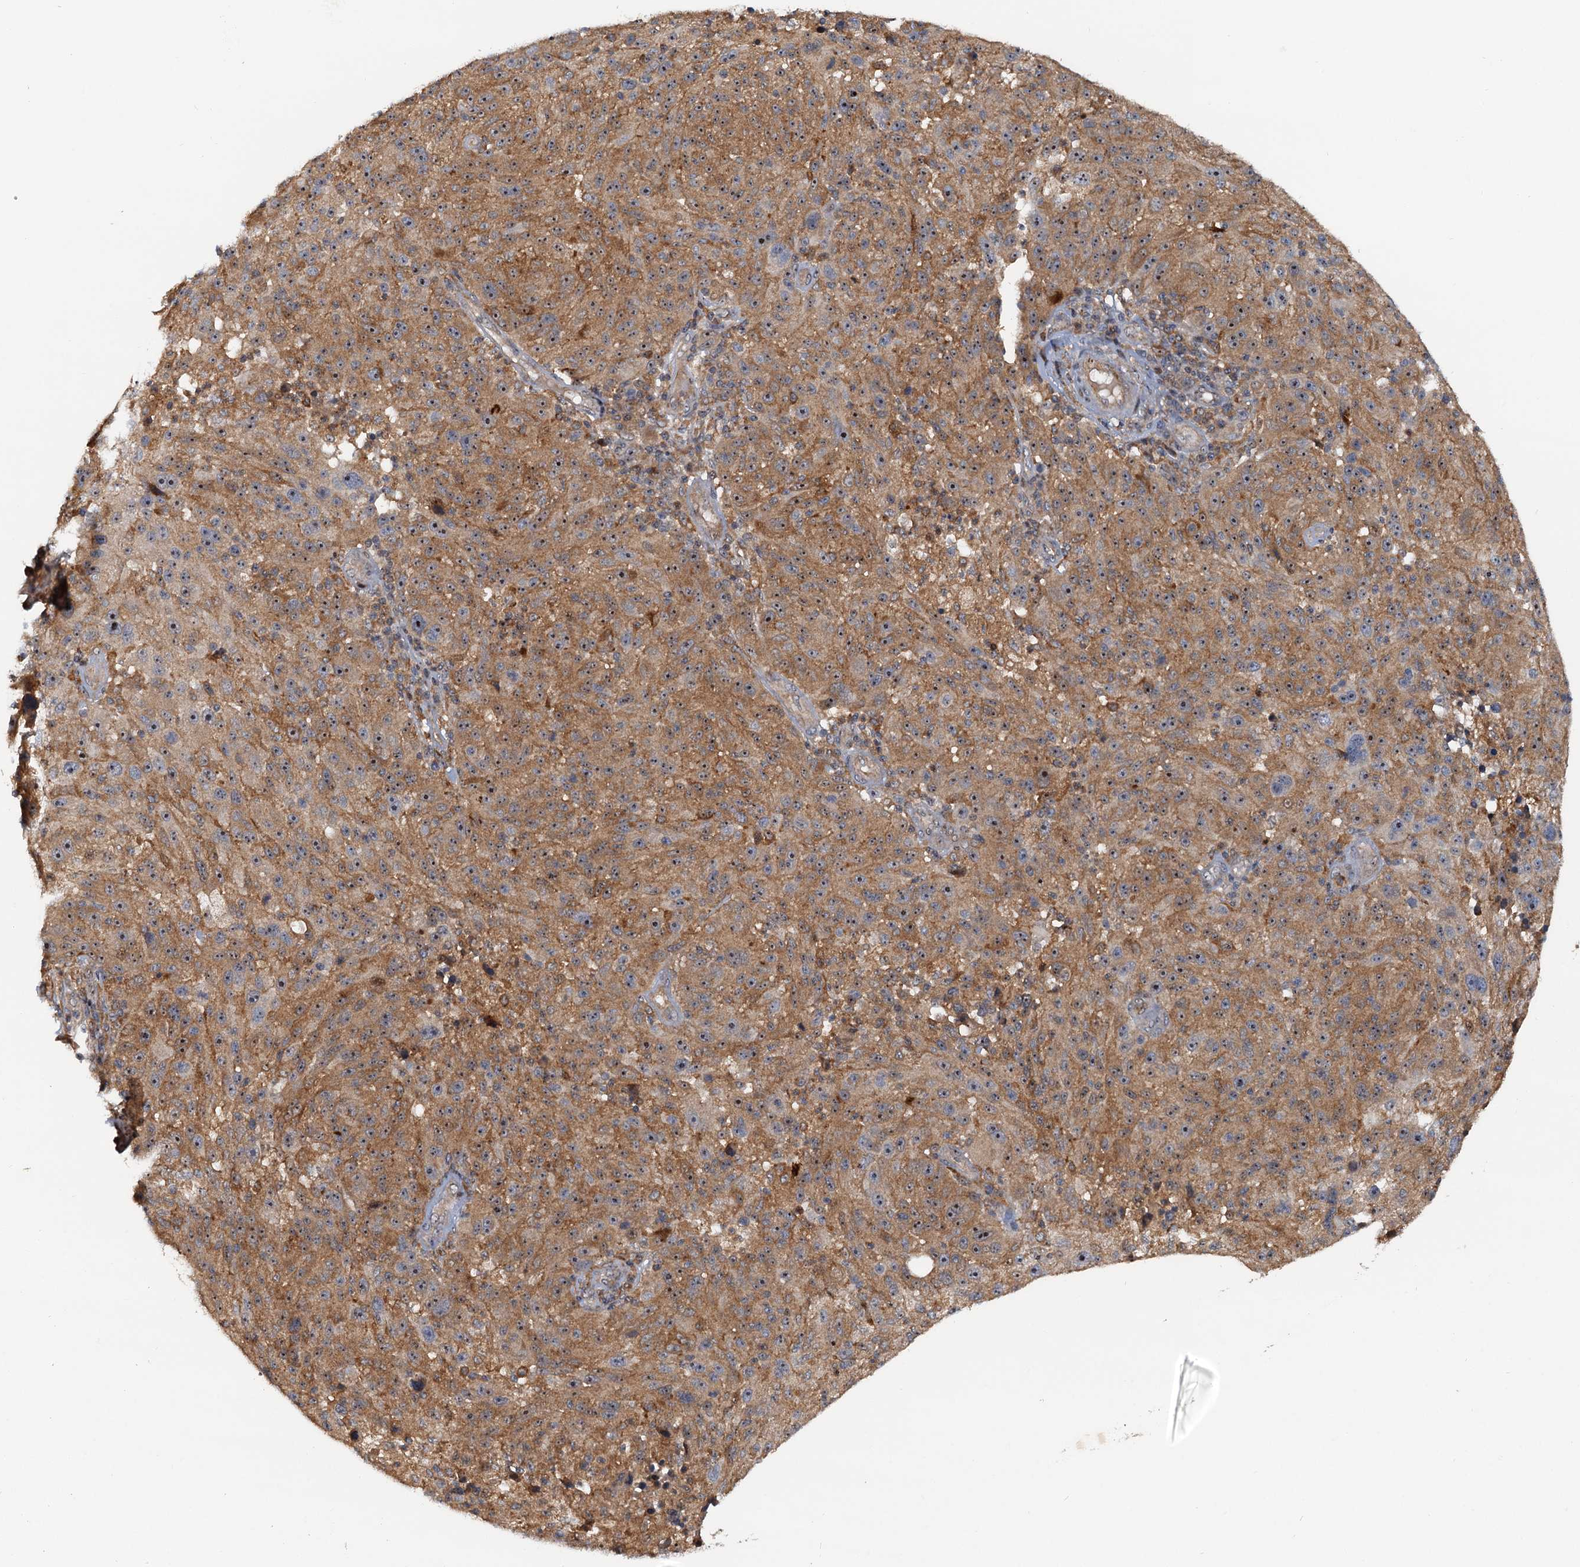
{"staining": {"intensity": "moderate", "quantity": ">75%", "location": "cytoplasmic/membranous,nuclear"}, "tissue": "melanoma", "cell_type": "Tumor cells", "image_type": "cancer", "snomed": [{"axis": "morphology", "description": "Malignant melanoma, NOS"}, {"axis": "topography", "description": "Skin"}], "caption": "IHC histopathology image of human melanoma stained for a protein (brown), which reveals medium levels of moderate cytoplasmic/membranous and nuclear expression in about >75% of tumor cells.", "gene": "TOLLIP", "patient": {"sex": "male", "age": 53}}